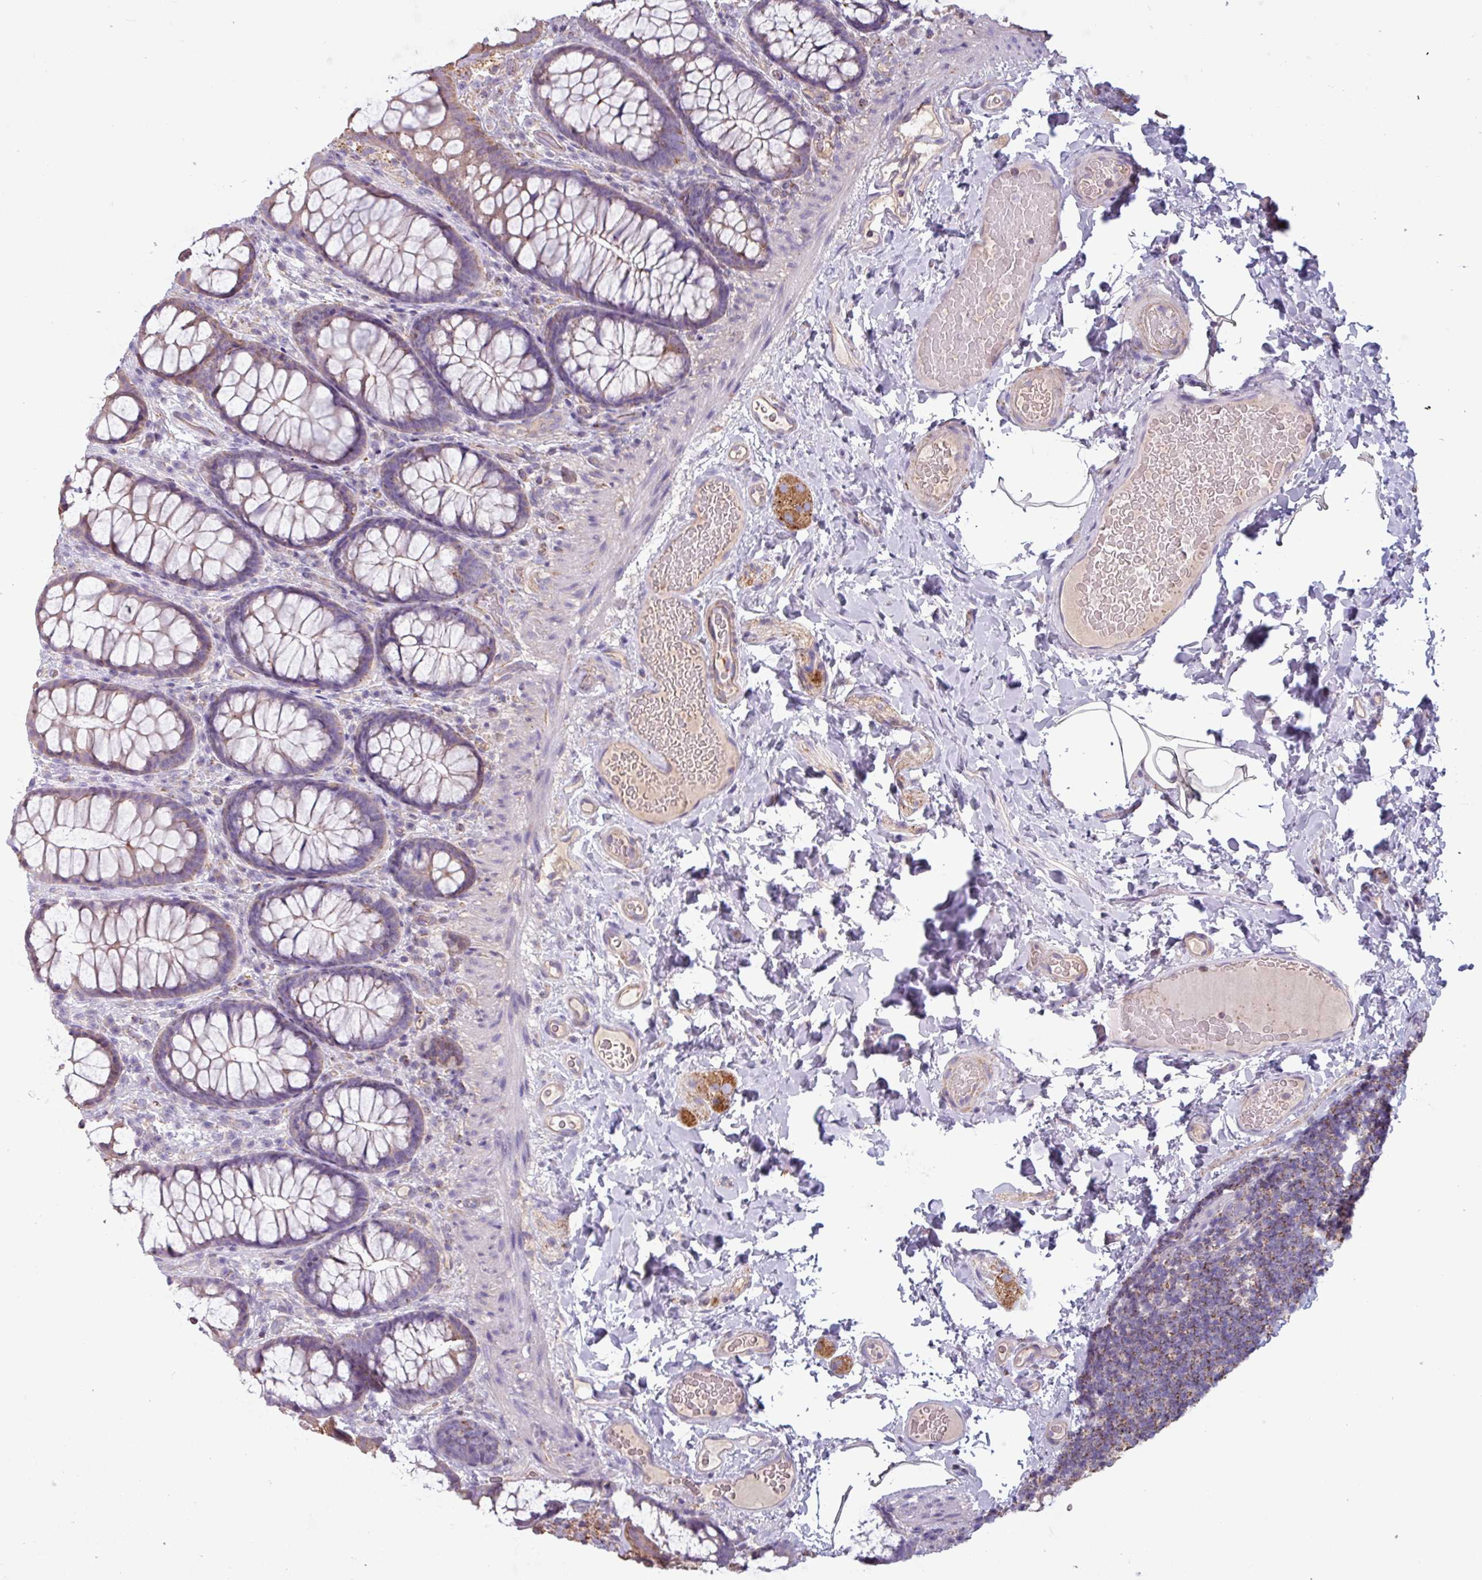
{"staining": {"intensity": "negative", "quantity": "none", "location": "none"}, "tissue": "colon", "cell_type": "Endothelial cells", "image_type": "normal", "snomed": [{"axis": "morphology", "description": "Normal tissue, NOS"}, {"axis": "topography", "description": "Colon"}], "caption": "An immunohistochemistry (IHC) image of unremarkable colon is shown. There is no staining in endothelial cells of colon. Brightfield microscopy of immunohistochemistry (IHC) stained with DAB (brown) and hematoxylin (blue), captured at high magnification.", "gene": "CAMK1", "patient": {"sex": "male", "age": 46}}